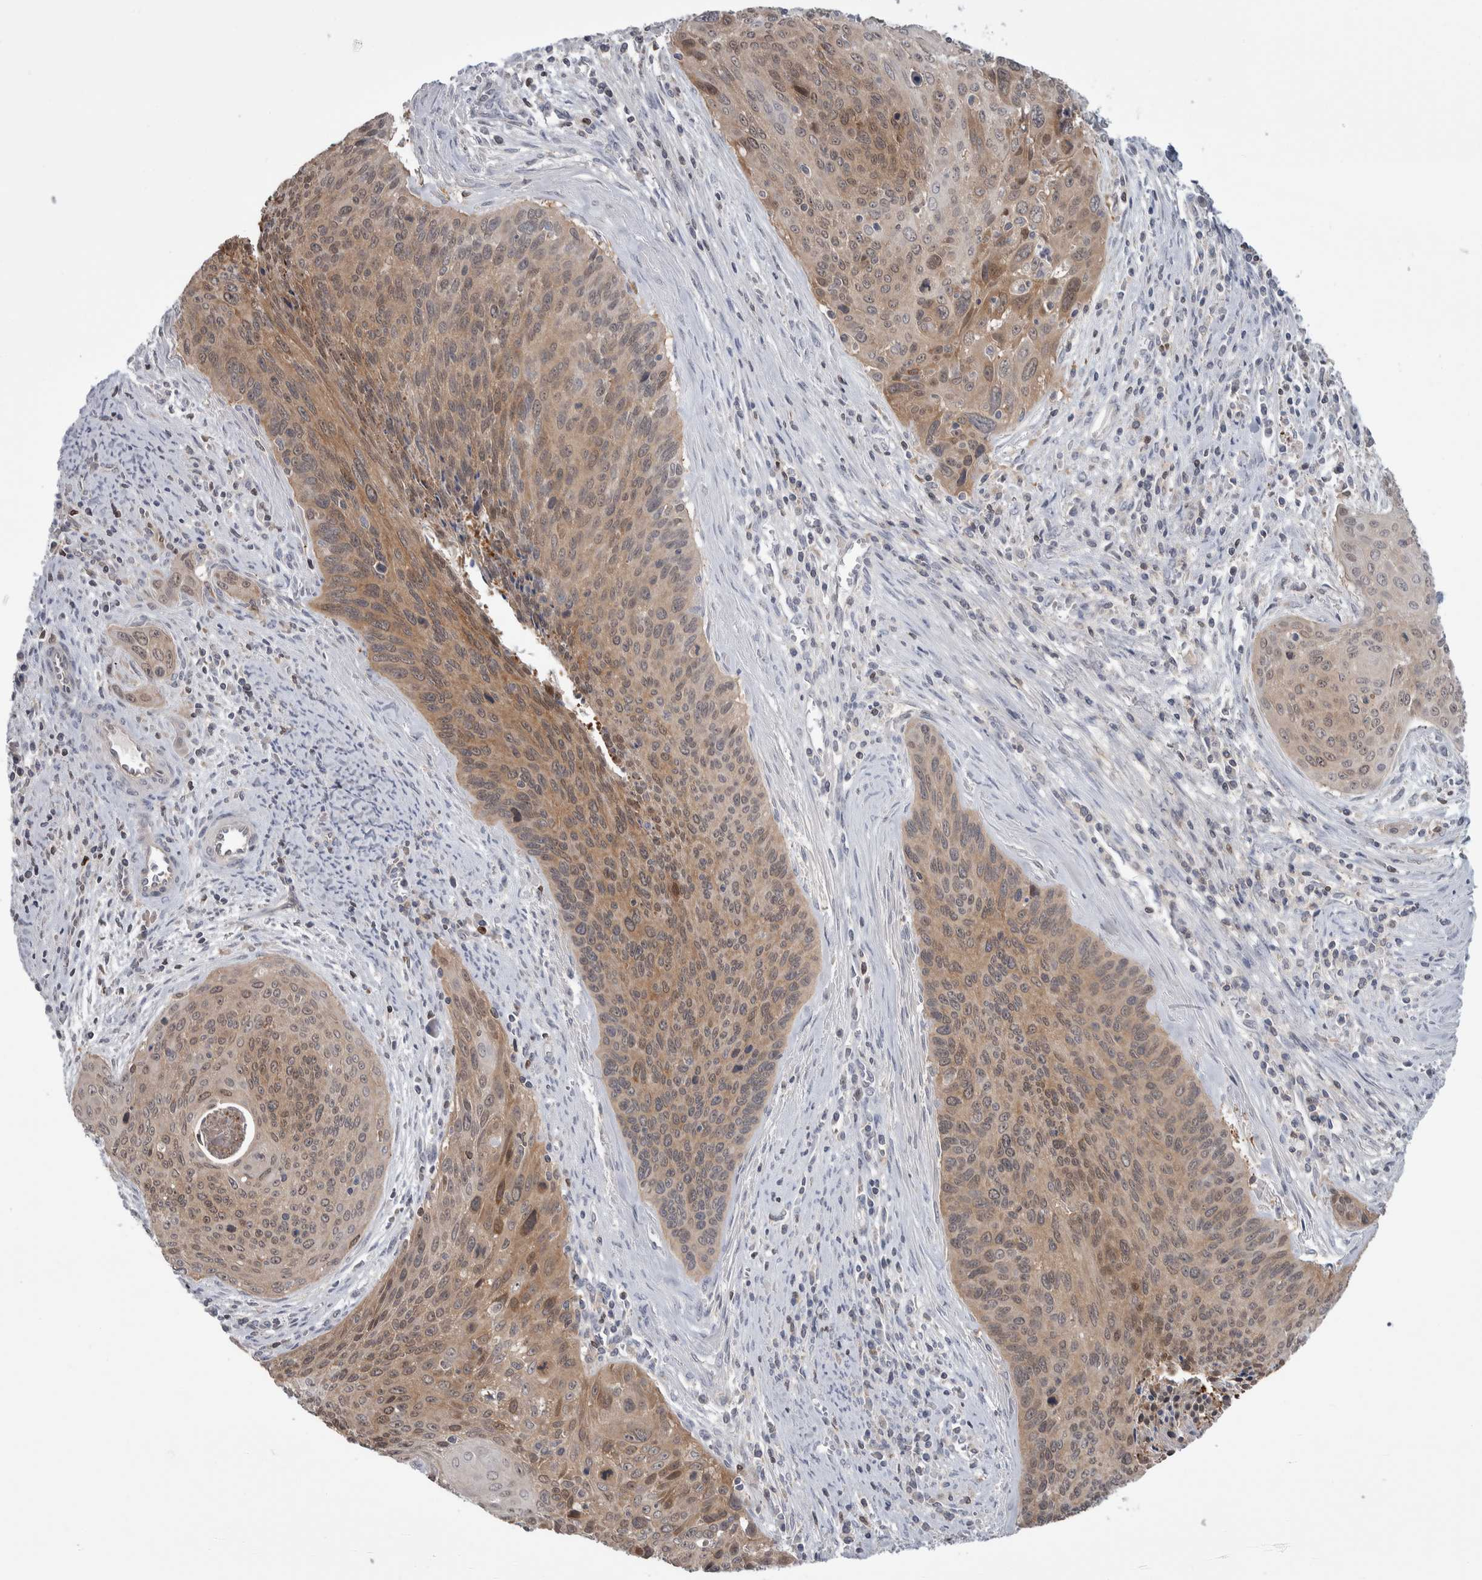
{"staining": {"intensity": "moderate", "quantity": "25%-75%", "location": "cytoplasmic/membranous,nuclear"}, "tissue": "cervical cancer", "cell_type": "Tumor cells", "image_type": "cancer", "snomed": [{"axis": "morphology", "description": "Squamous cell carcinoma, NOS"}, {"axis": "topography", "description": "Cervix"}], "caption": "This is a photomicrograph of immunohistochemistry staining of cervical cancer, which shows moderate expression in the cytoplasmic/membranous and nuclear of tumor cells.", "gene": "HTATIP2", "patient": {"sex": "female", "age": 55}}